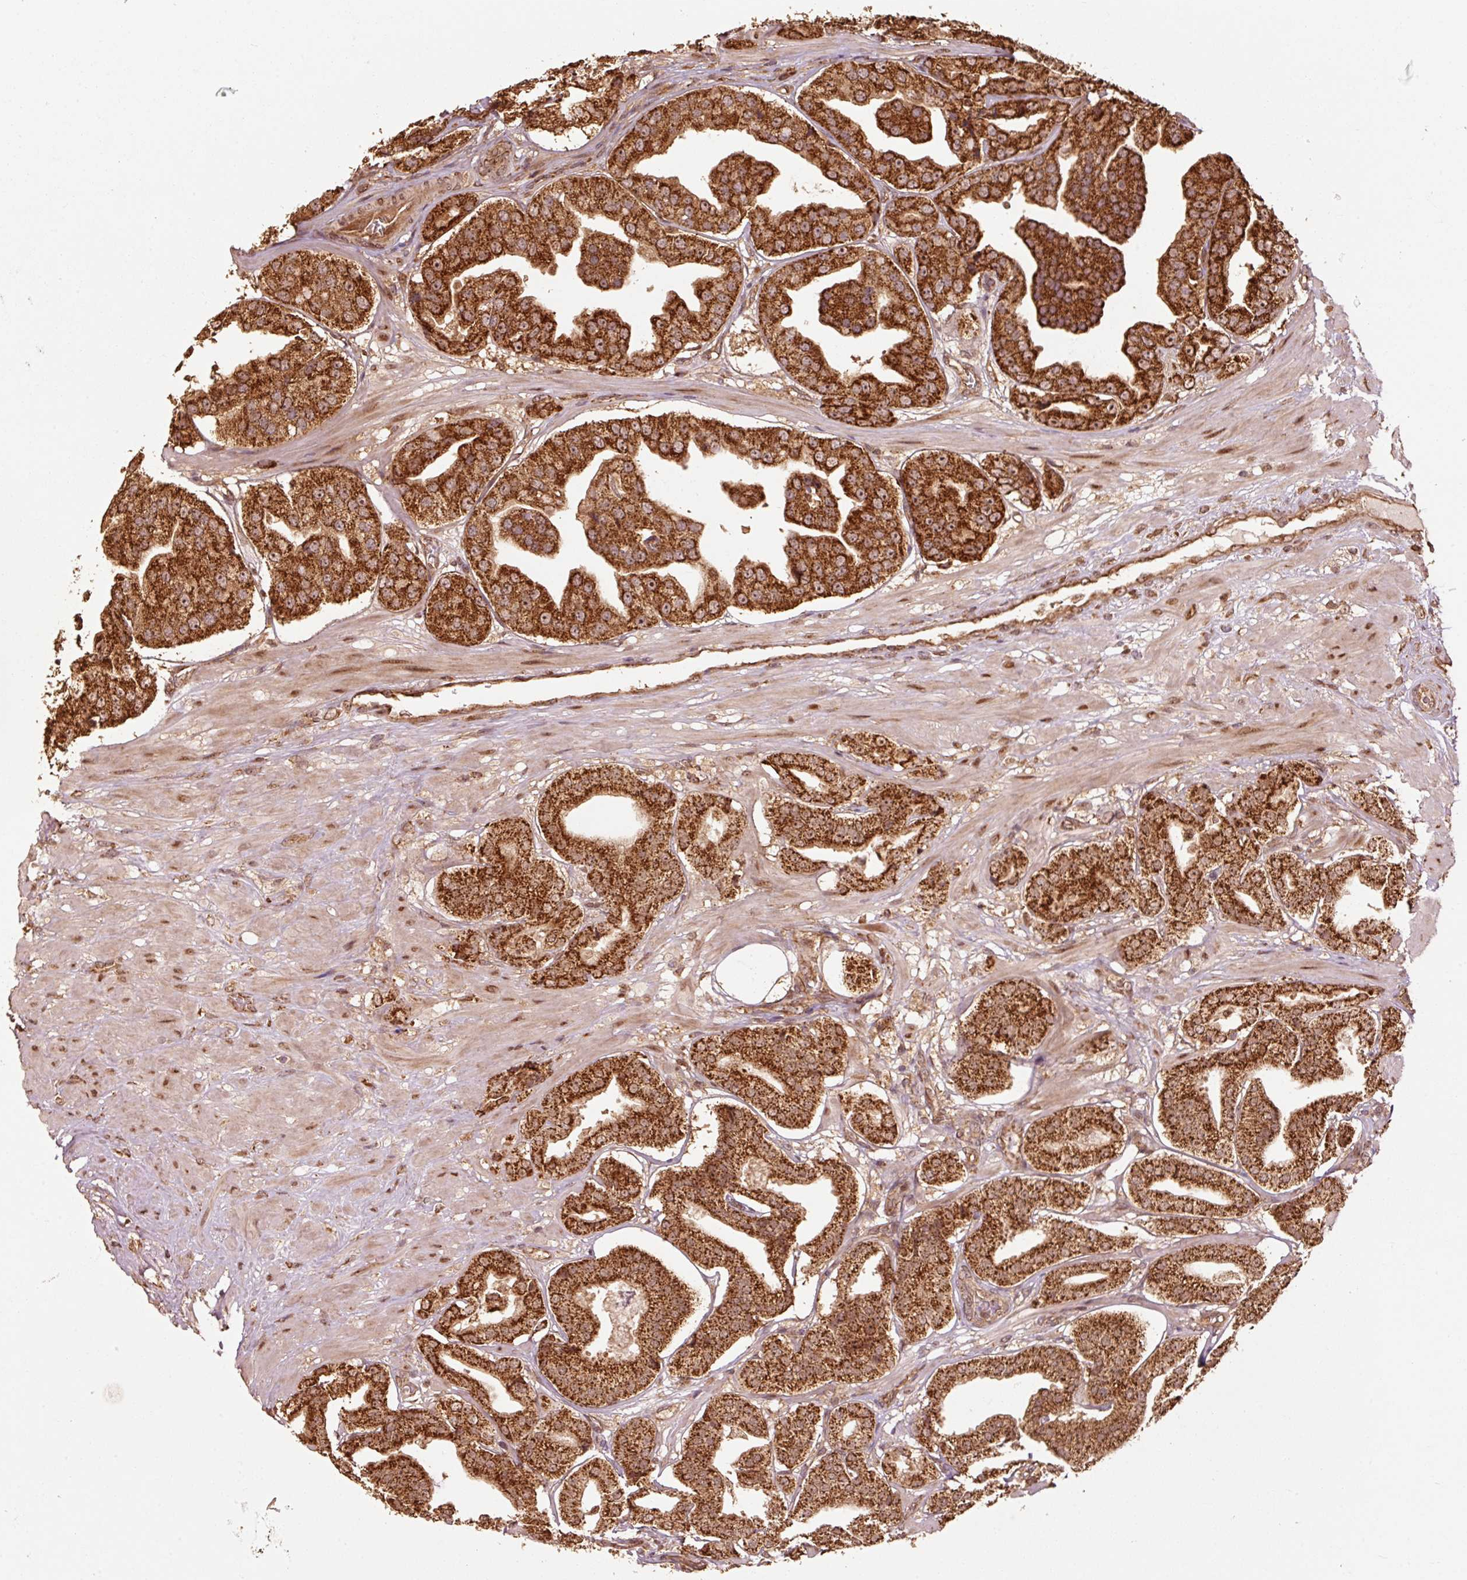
{"staining": {"intensity": "strong", "quantity": ">75%", "location": "cytoplasmic/membranous"}, "tissue": "prostate cancer", "cell_type": "Tumor cells", "image_type": "cancer", "snomed": [{"axis": "morphology", "description": "Adenocarcinoma, High grade"}, {"axis": "topography", "description": "Prostate"}], "caption": "Immunohistochemistry micrograph of adenocarcinoma (high-grade) (prostate) stained for a protein (brown), which reveals high levels of strong cytoplasmic/membranous expression in approximately >75% of tumor cells.", "gene": "MRPL16", "patient": {"sex": "male", "age": 63}}